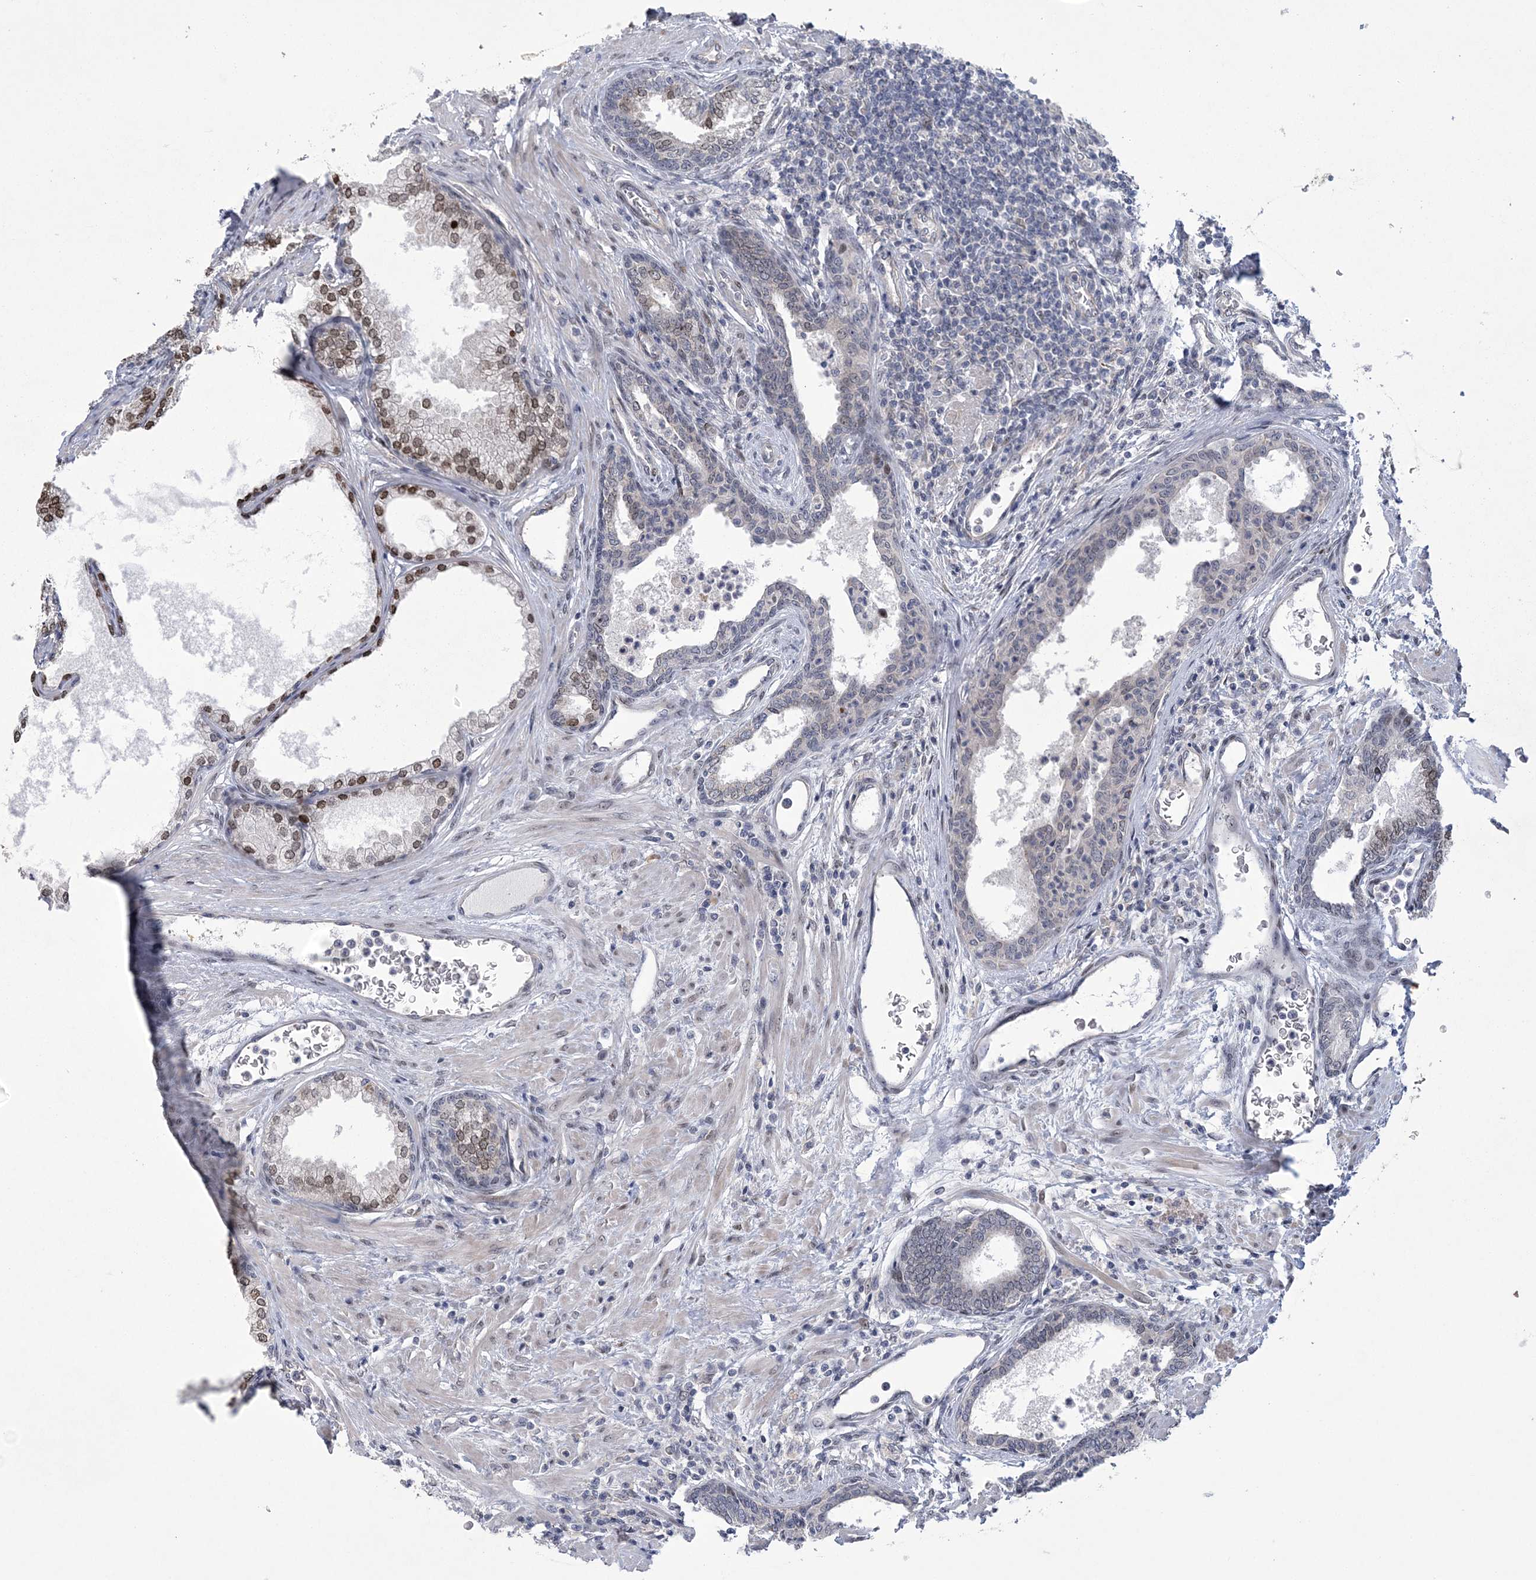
{"staining": {"intensity": "strong", "quantity": "25%-75%", "location": "nuclear"}, "tissue": "prostate", "cell_type": "Glandular cells", "image_type": "normal", "snomed": [{"axis": "morphology", "description": "Normal tissue, NOS"}, {"axis": "topography", "description": "Prostate"}], "caption": "DAB (3,3'-diaminobenzidine) immunohistochemical staining of normal prostate reveals strong nuclear protein expression in about 25%-75% of glandular cells. Immunohistochemistry stains the protein in brown and the nuclei are stained blue.", "gene": "HOMEZ", "patient": {"sex": "male", "age": 76}}